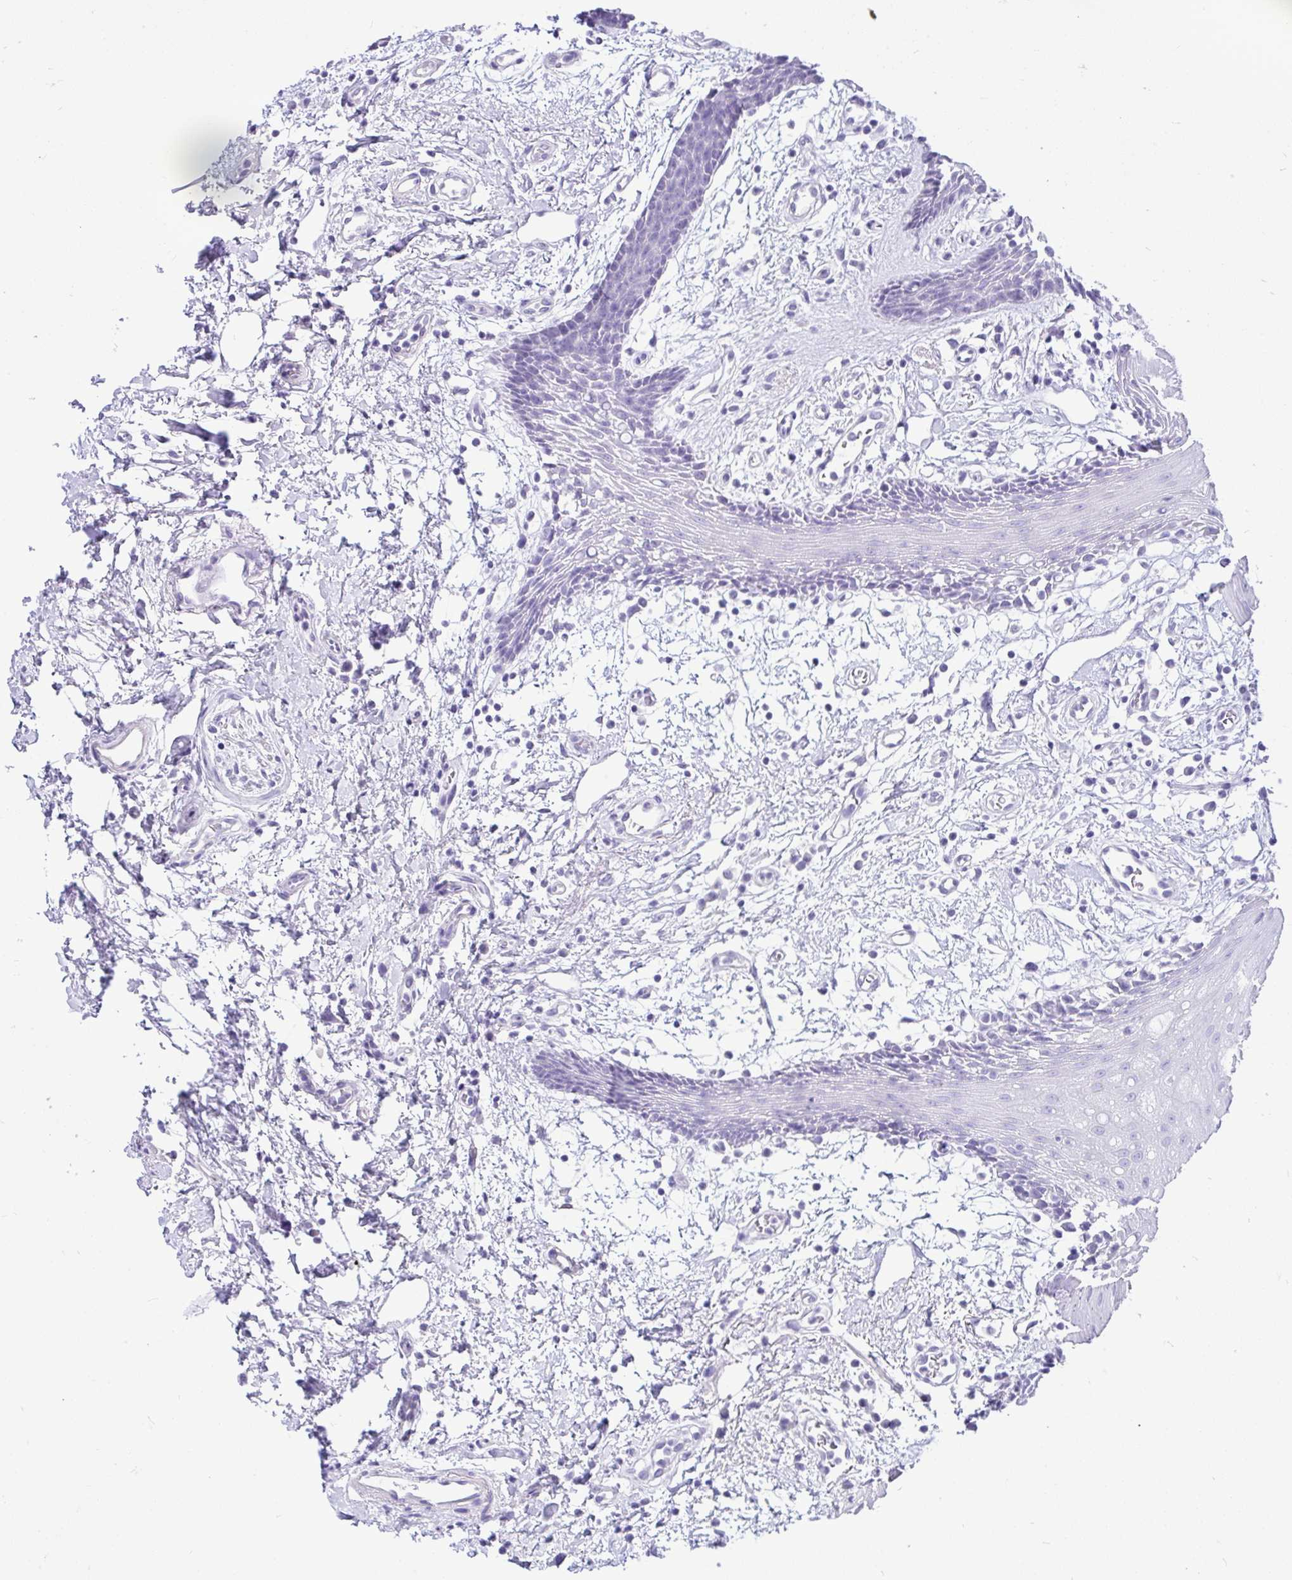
{"staining": {"intensity": "negative", "quantity": "none", "location": "none"}, "tissue": "oral mucosa", "cell_type": "Squamous epithelial cells", "image_type": "normal", "snomed": [{"axis": "morphology", "description": "Normal tissue, NOS"}, {"axis": "topography", "description": "Oral tissue"}], "caption": "The histopathology image demonstrates no staining of squamous epithelial cells in unremarkable oral mucosa. (DAB IHC with hematoxylin counter stain).", "gene": "CYP19A1", "patient": {"sex": "female", "age": 59}}